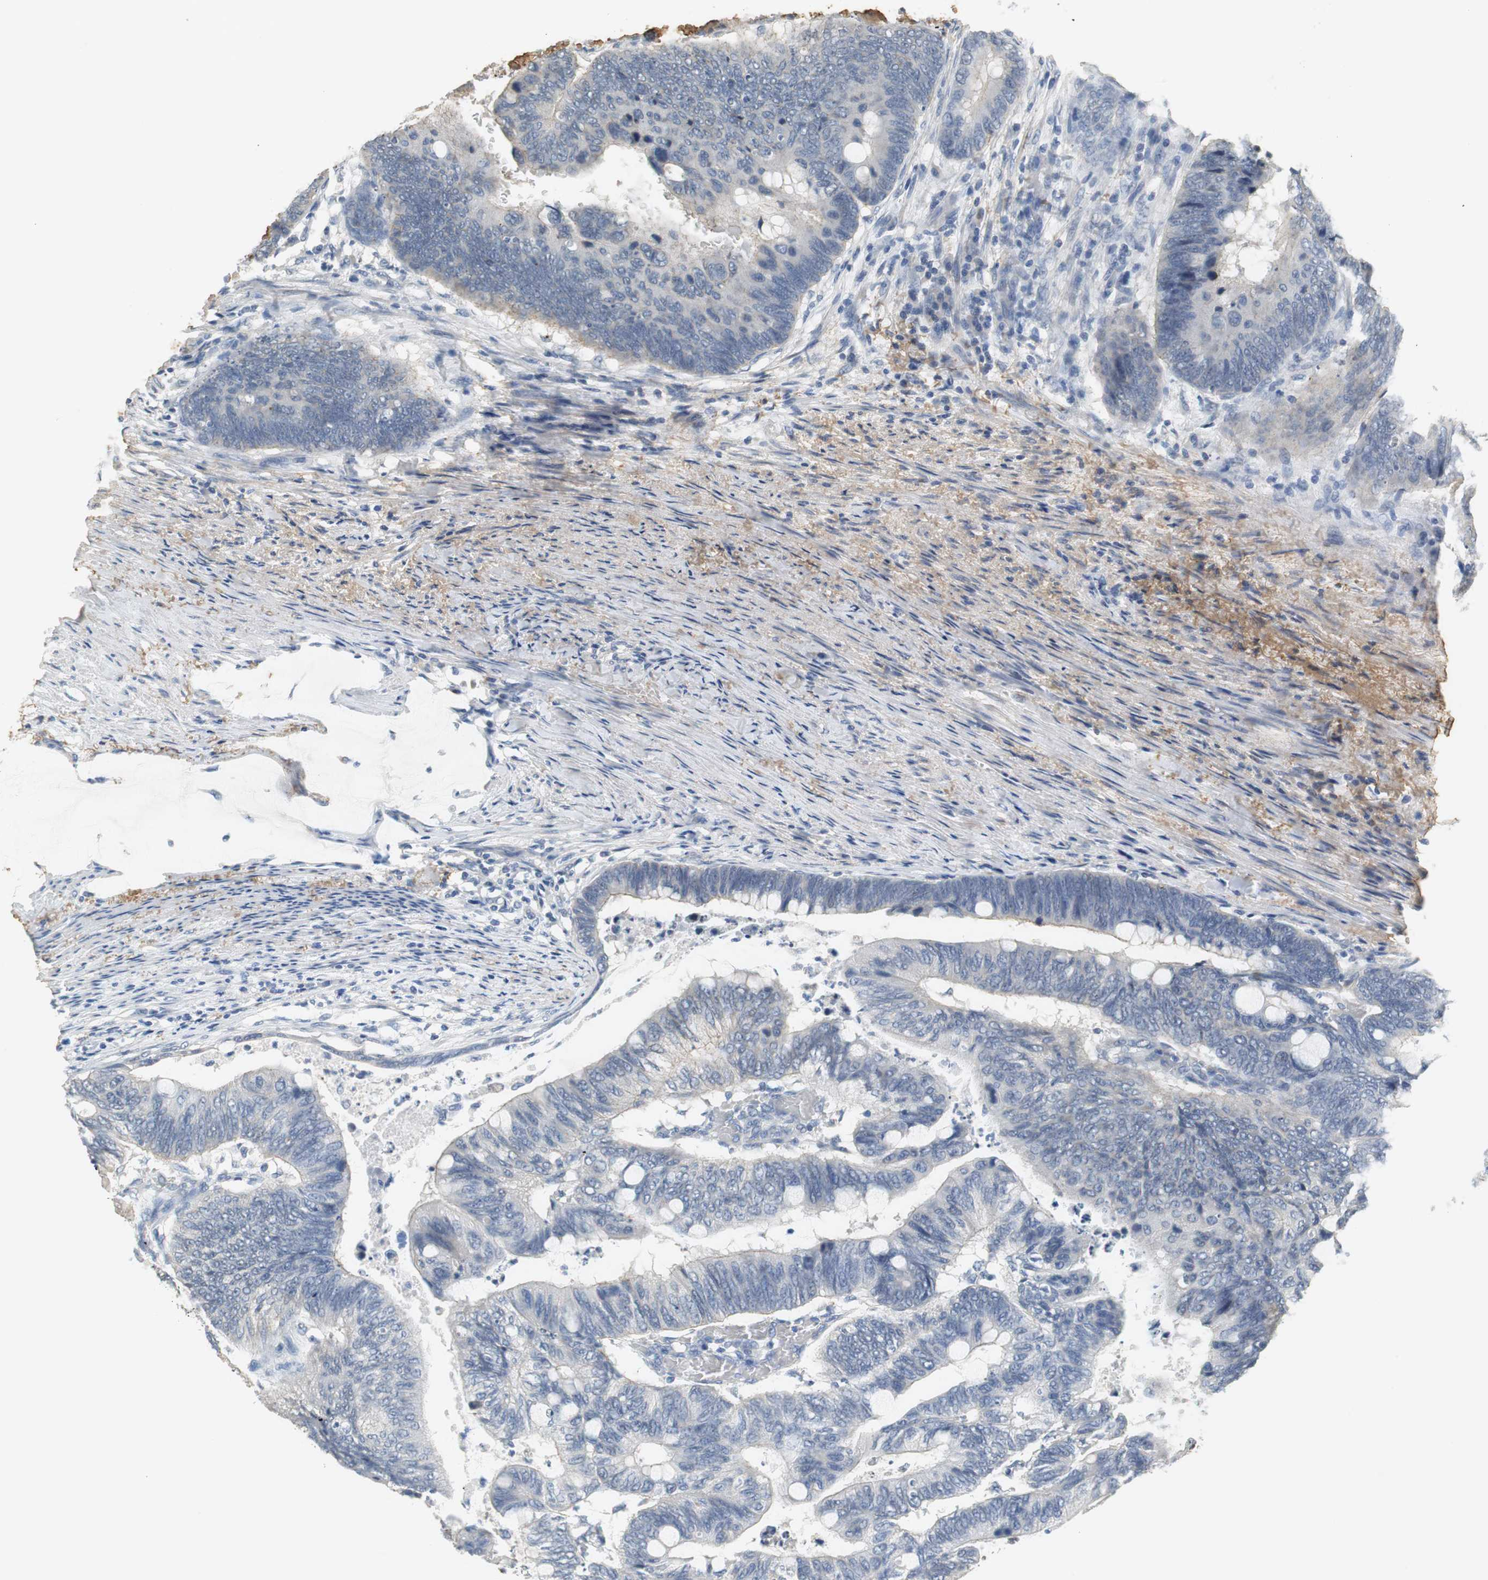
{"staining": {"intensity": "weak", "quantity": "<25%", "location": "cytoplasmic/membranous"}, "tissue": "colorectal cancer", "cell_type": "Tumor cells", "image_type": "cancer", "snomed": [{"axis": "morphology", "description": "Normal tissue, NOS"}, {"axis": "morphology", "description": "Adenocarcinoma, NOS"}, {"axis": "topography", "description": "Rectum"}, {"axis": "topography", "description": "Peripheral nerve tissue"}], "caption": "Immunohistochemistry (IHC) of adenocarcinoma (colorectal) exhibits no staining in tumor cells.", "gene": "MUC7", "patient": {"sex": "male", "age": 92}}